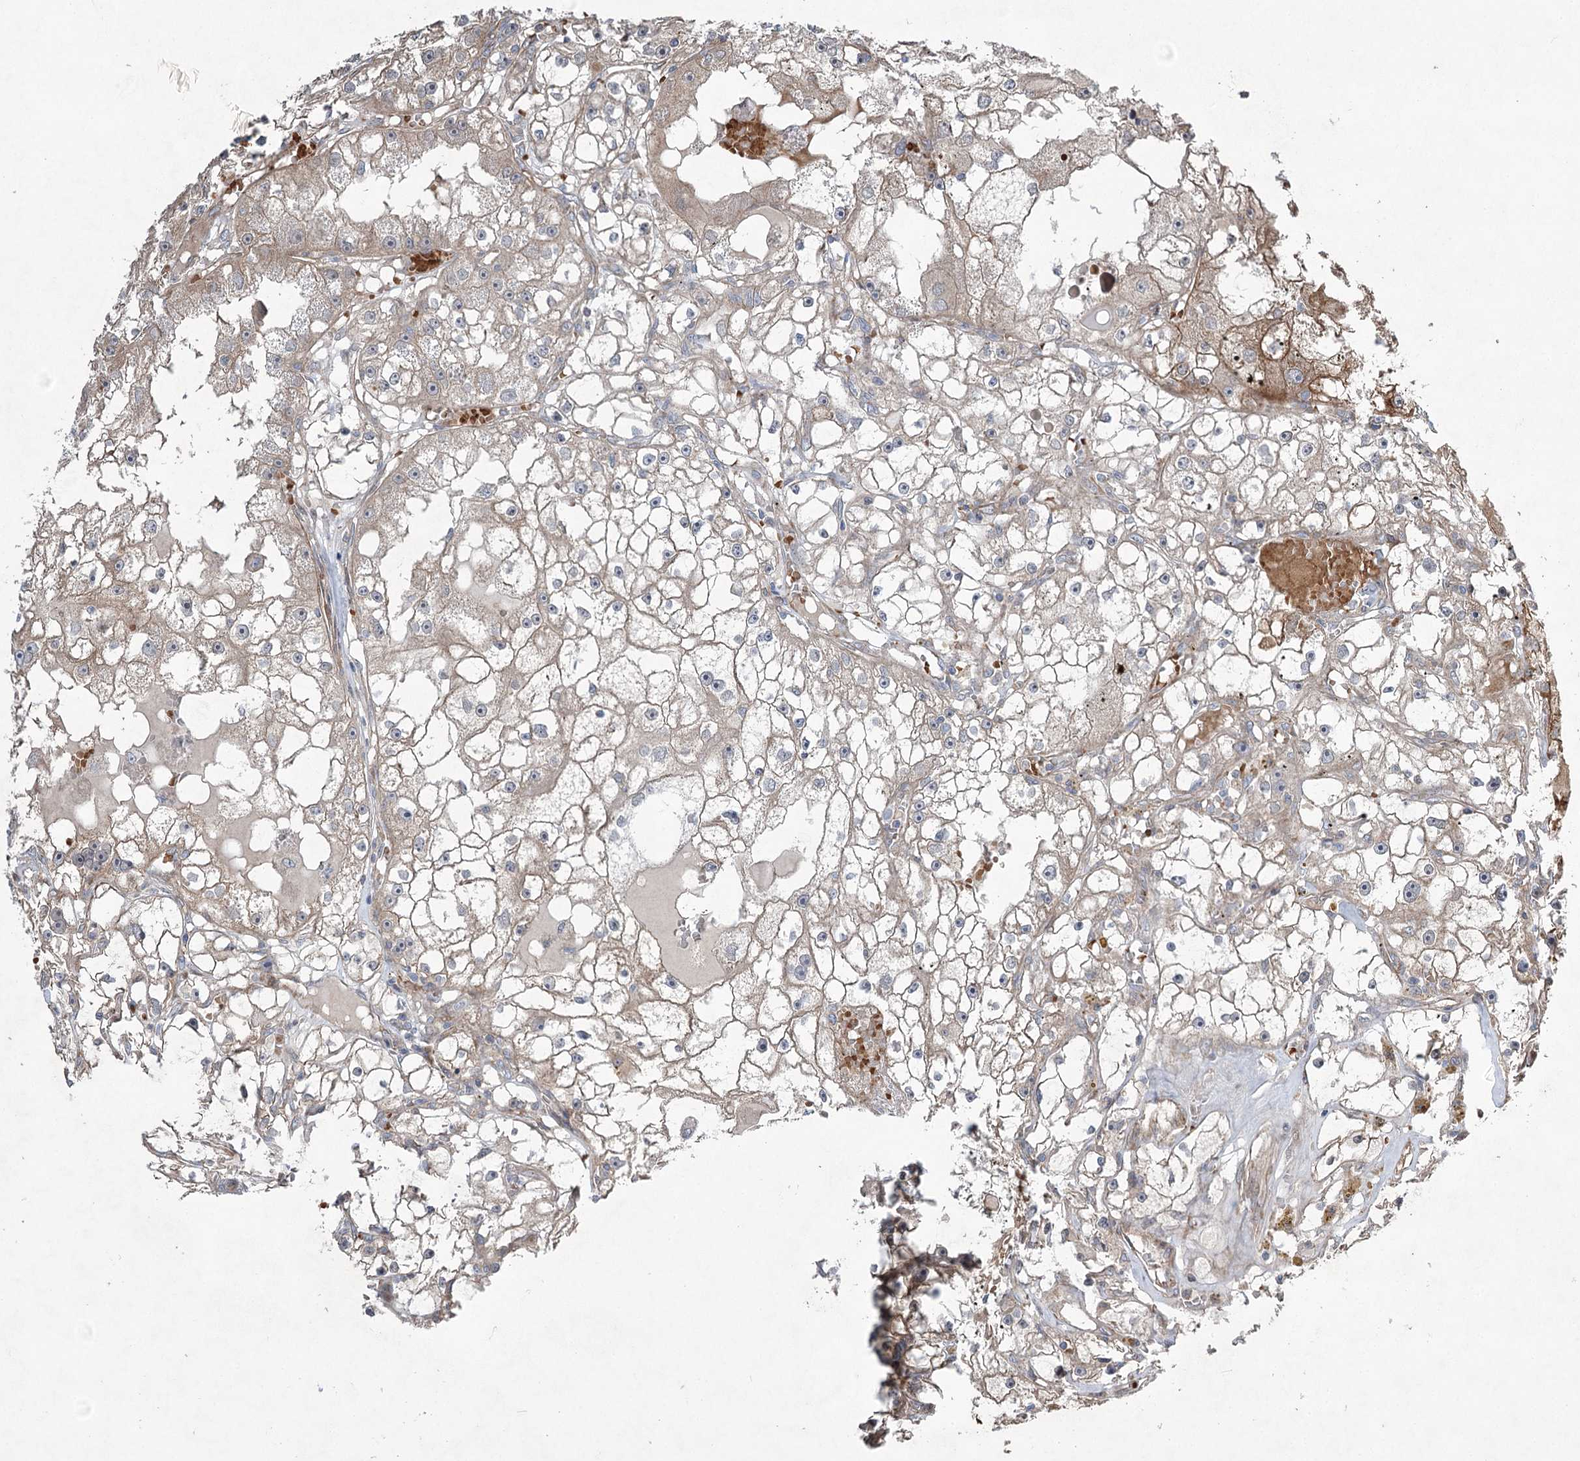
{"staining": {"intensity": "weak", "quantity": "<25%", "location": "cytoplasmic/membranous"}, "tissue": "renal cancer", "cell_type": "Tumor cells", "image_type": "cancer", "snomed": [{"axis": "morphology", "description": "Adenocarcinoma, NOS"}, {"axis": "topography", "description": "Kidney"}], "caption": "The photomicrograph exhibits no significant positivity in tumor cells of renal cancer.", "gene": "SERINC5", "patient": {"sex": "male", "age": 56}}